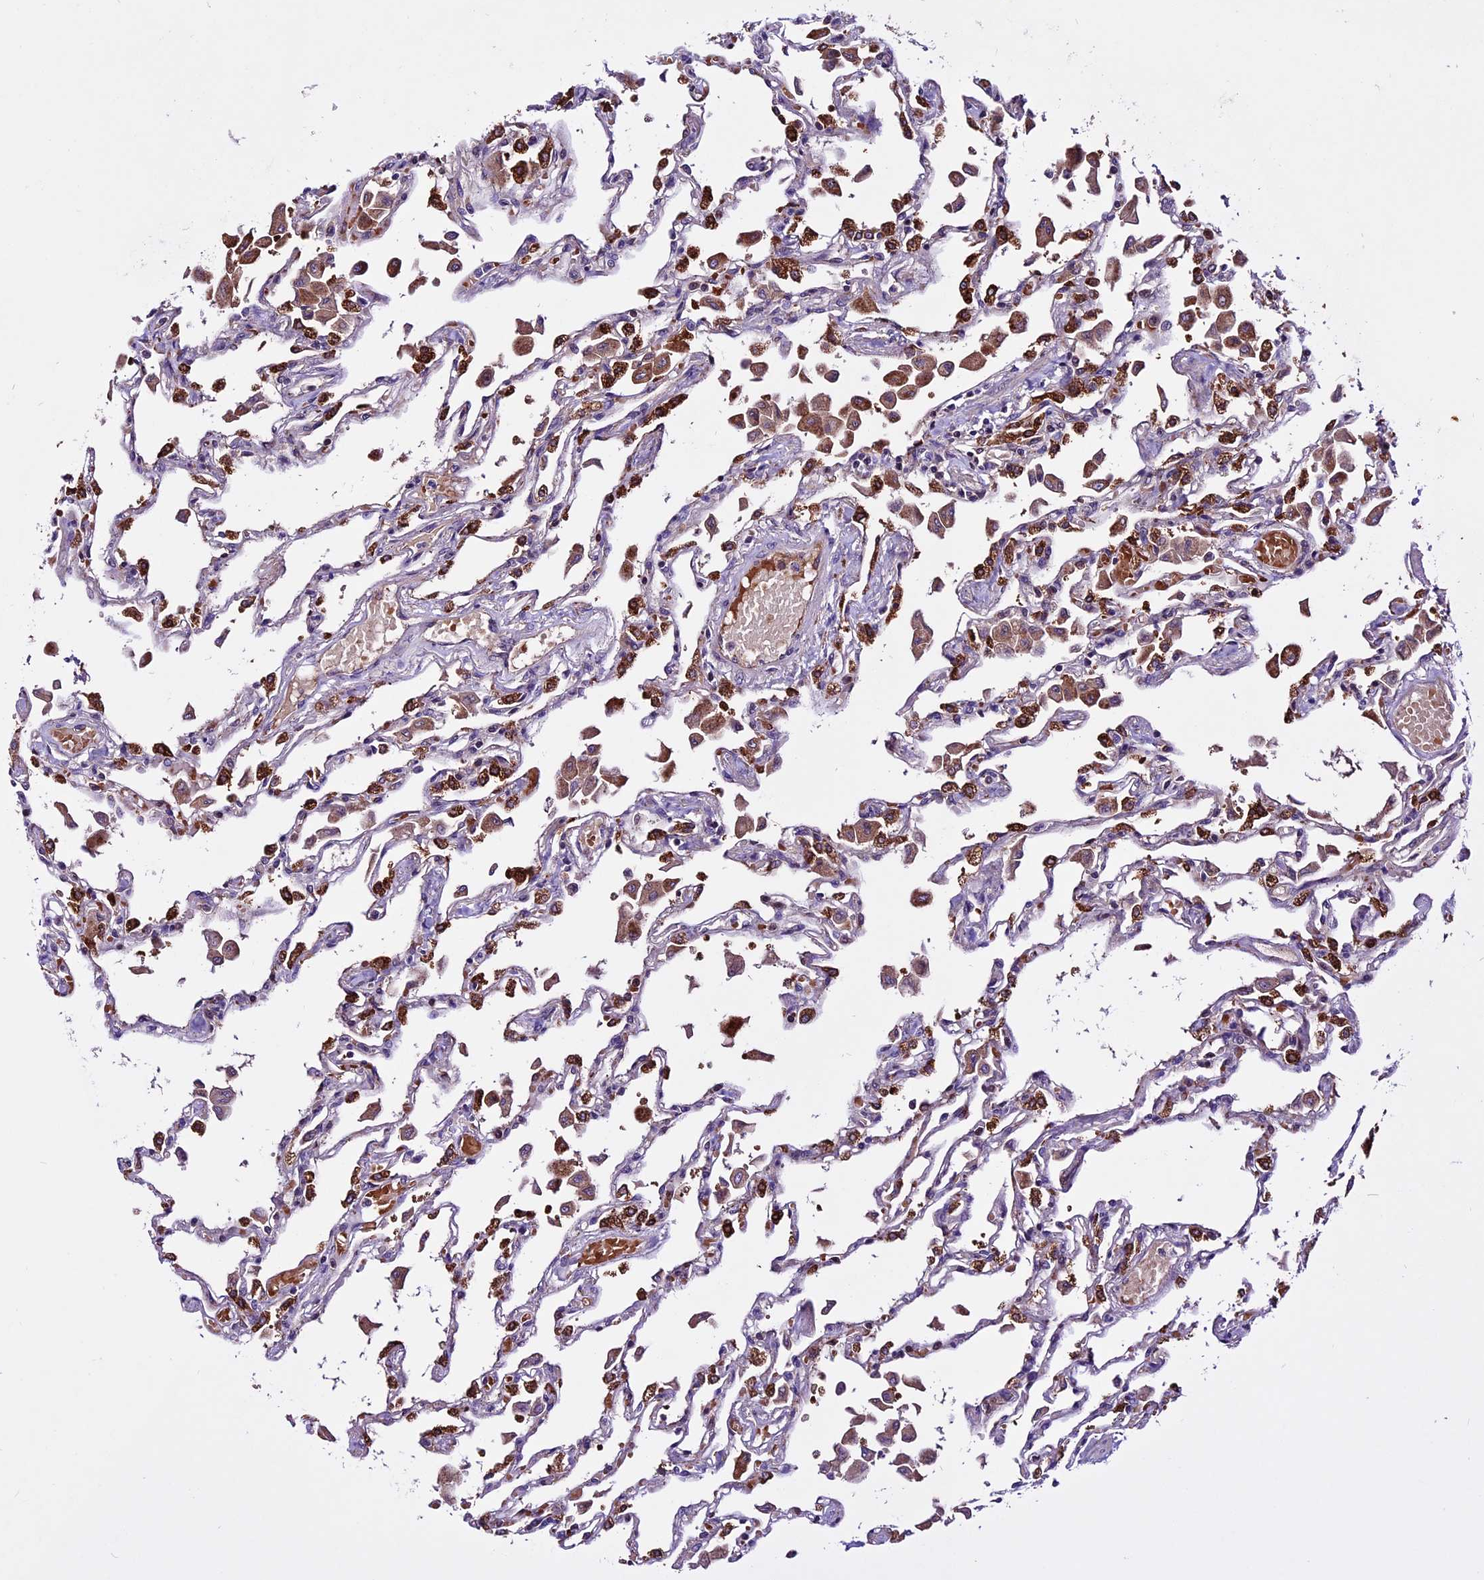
{"staining": {"intensity": "moderate", "quantity": "25%-75%", "location": "cytoplasmic/membranous"}, "tissue": "lung", "cell_type": "Alveolar cells", "image_type": "normal", "snomed": [{"axis": "morphology", "description": "Normal tissue, NOS"}, {"axis": "topography", "description": "Bronchus"}, {"axis": "topography", "description": "Lung"}], "caption": "Immunohistochemical staining of benign lung reveals moderate cytoplasmic/membranous protein staining in about 25%-75% of alveolar cells.", "gene": "RINL", "patient": {"sex": "female", "age": 49}}